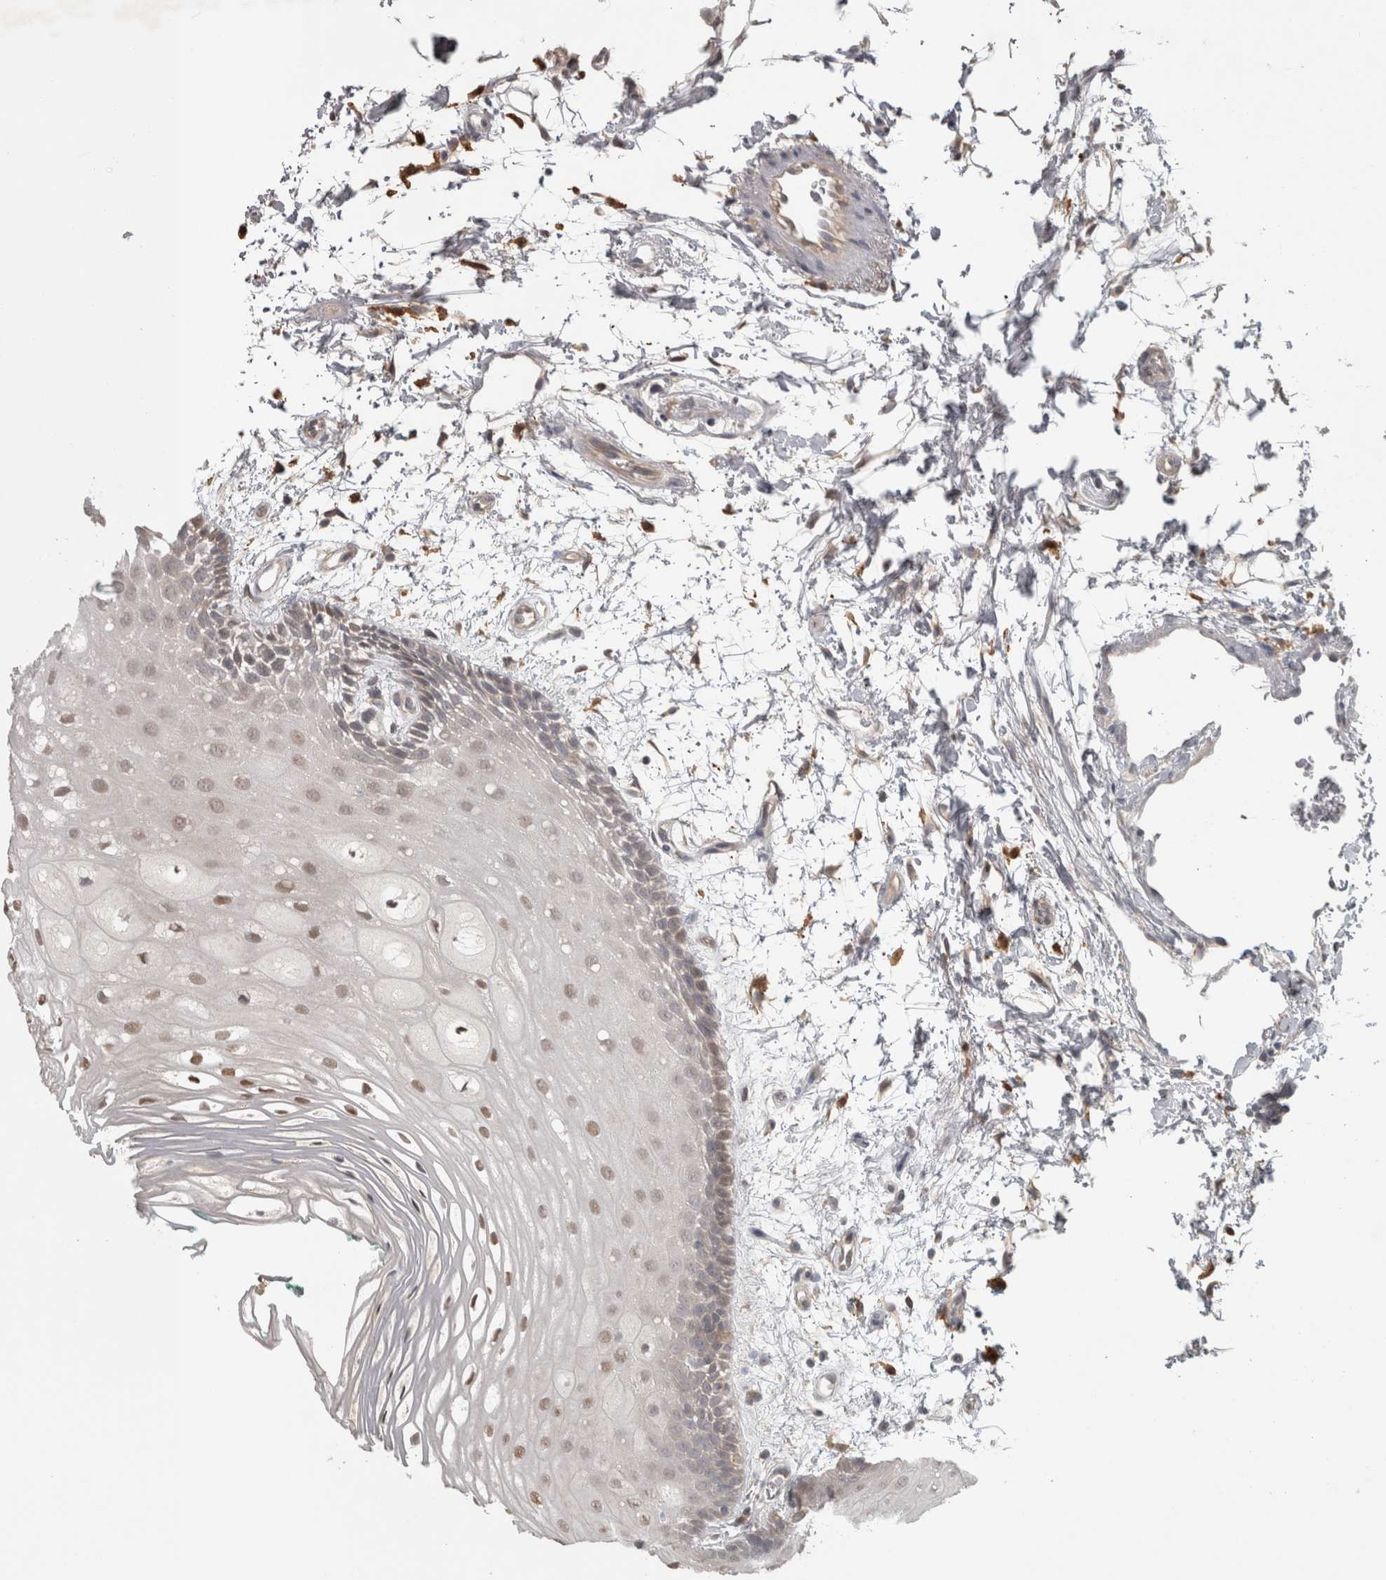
{"staining": {"intensity": "moderate", "quantity": "<25%", "location": "nuclear"}, "tissue": "oral mucosa", "cell_type": "Squamous epithelial cells", "image_type": "normal", "snomed": [{"axis": "morphology", "description": "Normal tissue, NOS"}, {"axis": "topography", "description": "Skeletal muscle"}, {"axis": "topography", "description": "Oral tissue"}, {"axis": "topography", "description": "Peripheral nerve tissue"}], "caption": "Immunohistochemical staining of benign human oral mucosa displays moderate nuclear protein staining in approximately <25% of squamous epithelial cells.", "gene": "SLCO5A1", "patient": {"sex": "female", "age": 84}}